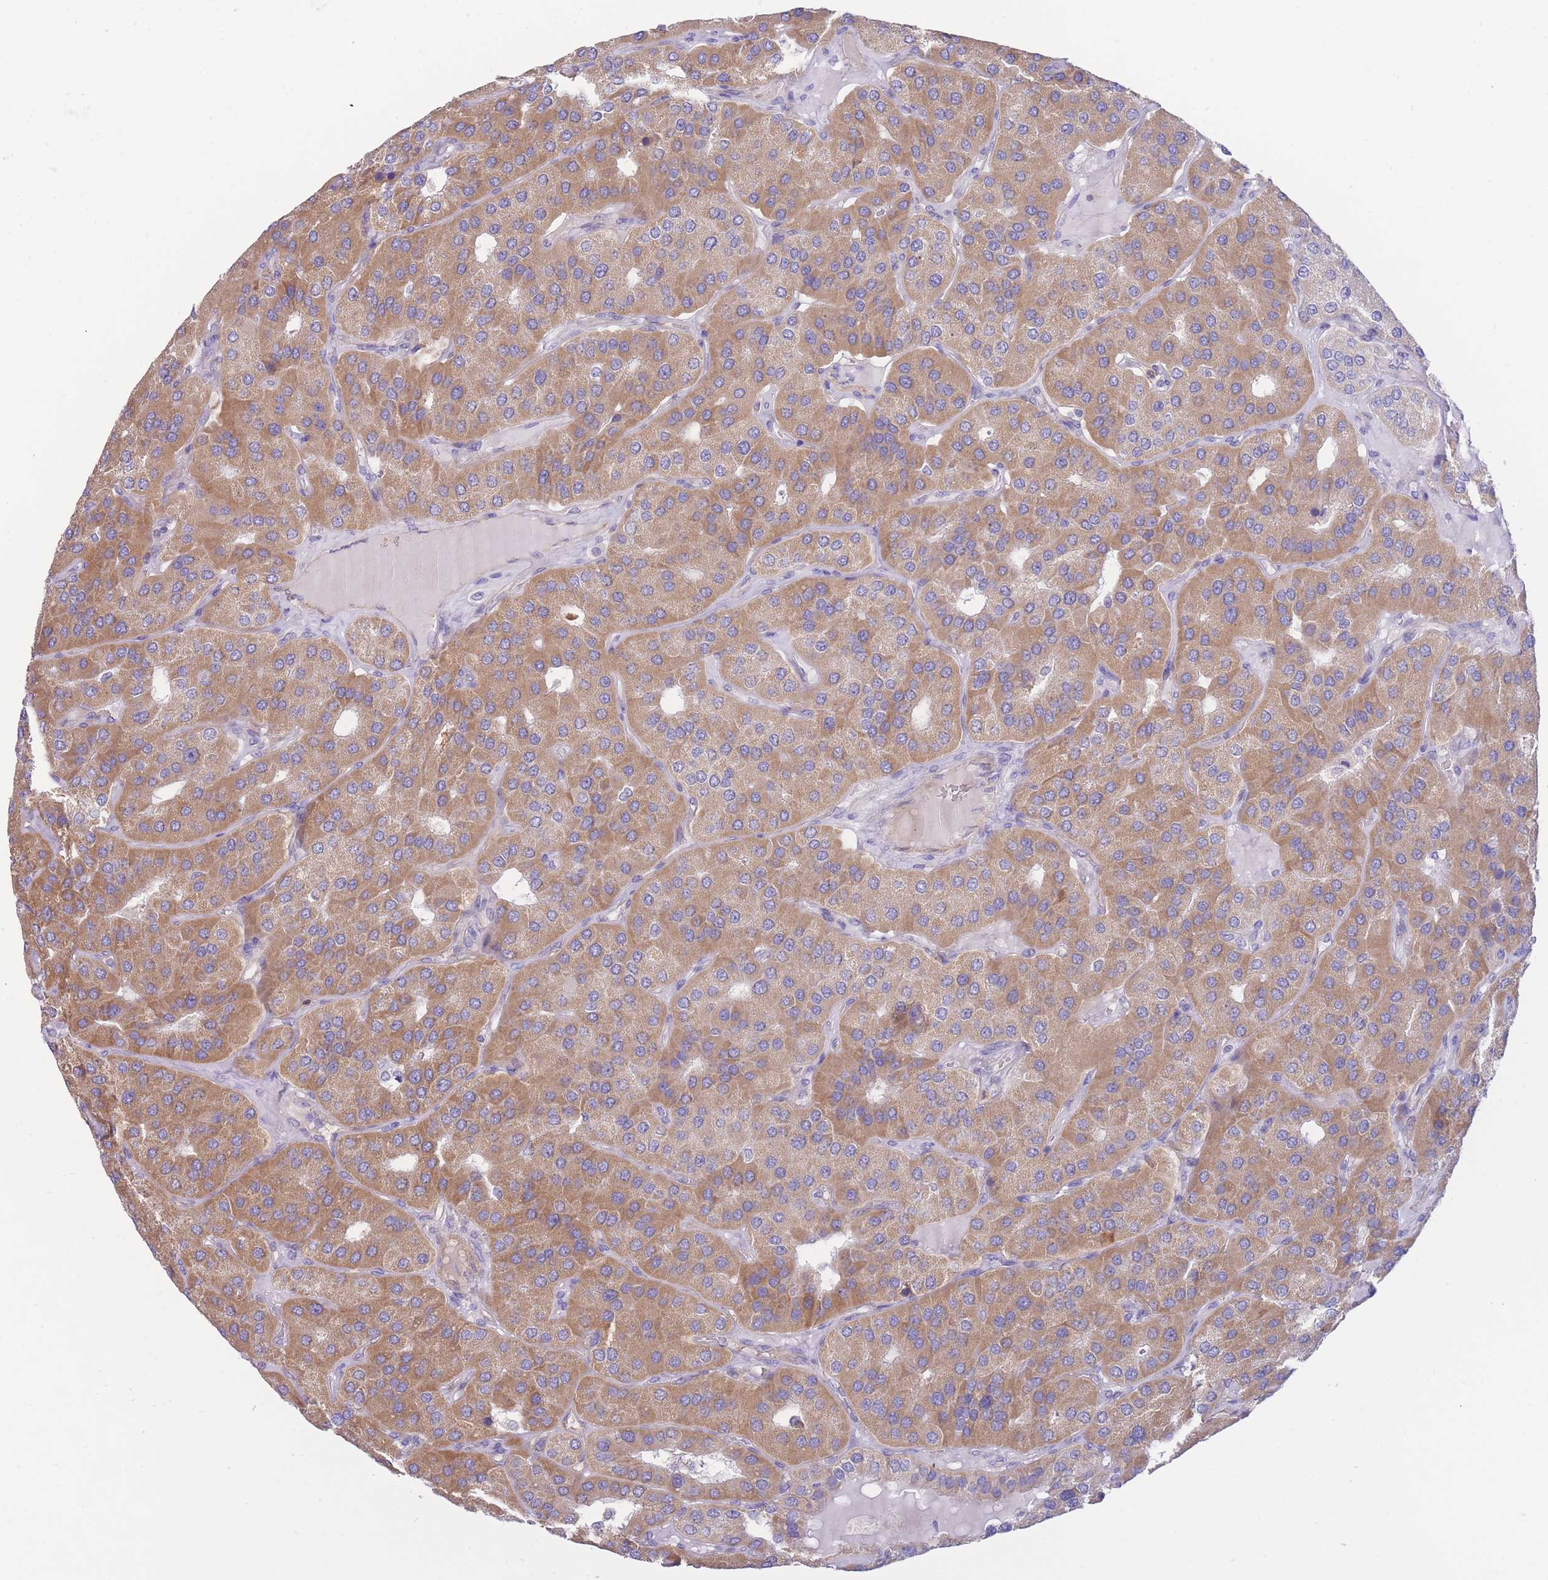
{"staining": {"intensity": "moderate", "quantity": ">75%", "location": "cytoplasmic/membranous"}, "tissue": "parathyroid gland", "cell_type": "Glandular cells", "image_type": "normal", "snomed": [{"axis": "morphology", "description": "Normal tissue, NOS"}, {"axis": "morphology", "description": "Adenoma, NOS"}, {"axis": "topography", "description": "Parathyroid gland"}], "caption": "Unremarkable parathyroid gland reveals moderate cytoplasmic/membranous positivity in approximately >75% of glandular cells, visualized by immunohistochemistry. The protein of interest is shown in brown color, while the nuclei are stained blue.", "gene": "SULT1A1", "patient": {"sex": "female", "age": 86}}